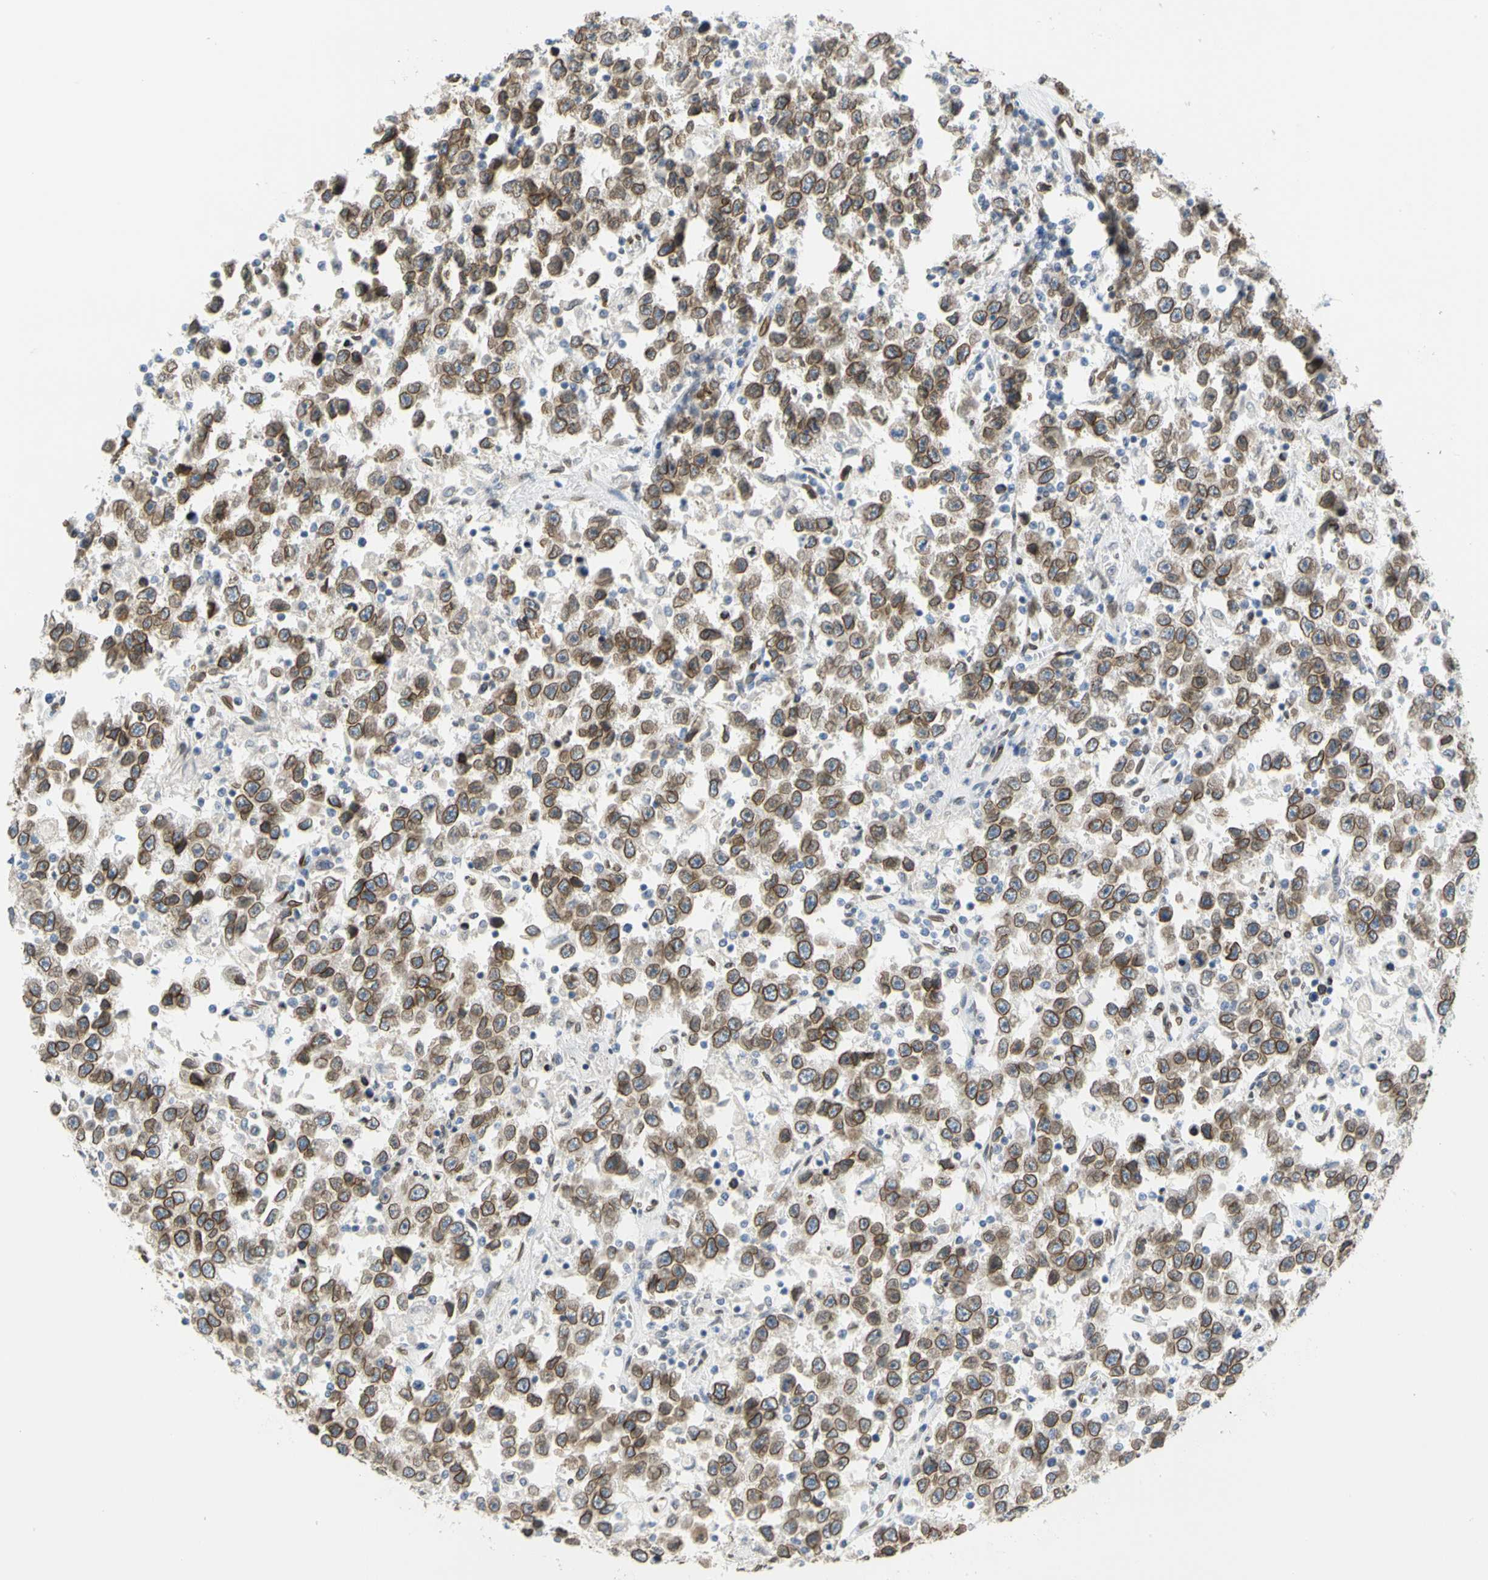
{"staining": {"intensity": "moderate", "quantity": ">75%", "location": "cytoplasmic/membranous,nuclear"}, "tissue": "testis cancer", "cell_type": "Tumor cells", "image_type": "cancer", "snomed": [{"axis": "morphology", "description": "Seminoma, NOS"}, {"axis": "topography", "description": "Testis"}], "caption": "Immunohistochemistry histopathology image of human testis seminoma stained for a protein (brown), which exhibits medium levels of moderate cytoplasmic/membranous and nuclear expression in approximately >75% of tumor cells.", "gene": "SUN1", "patient": {"sex": "male", "age": 41}}